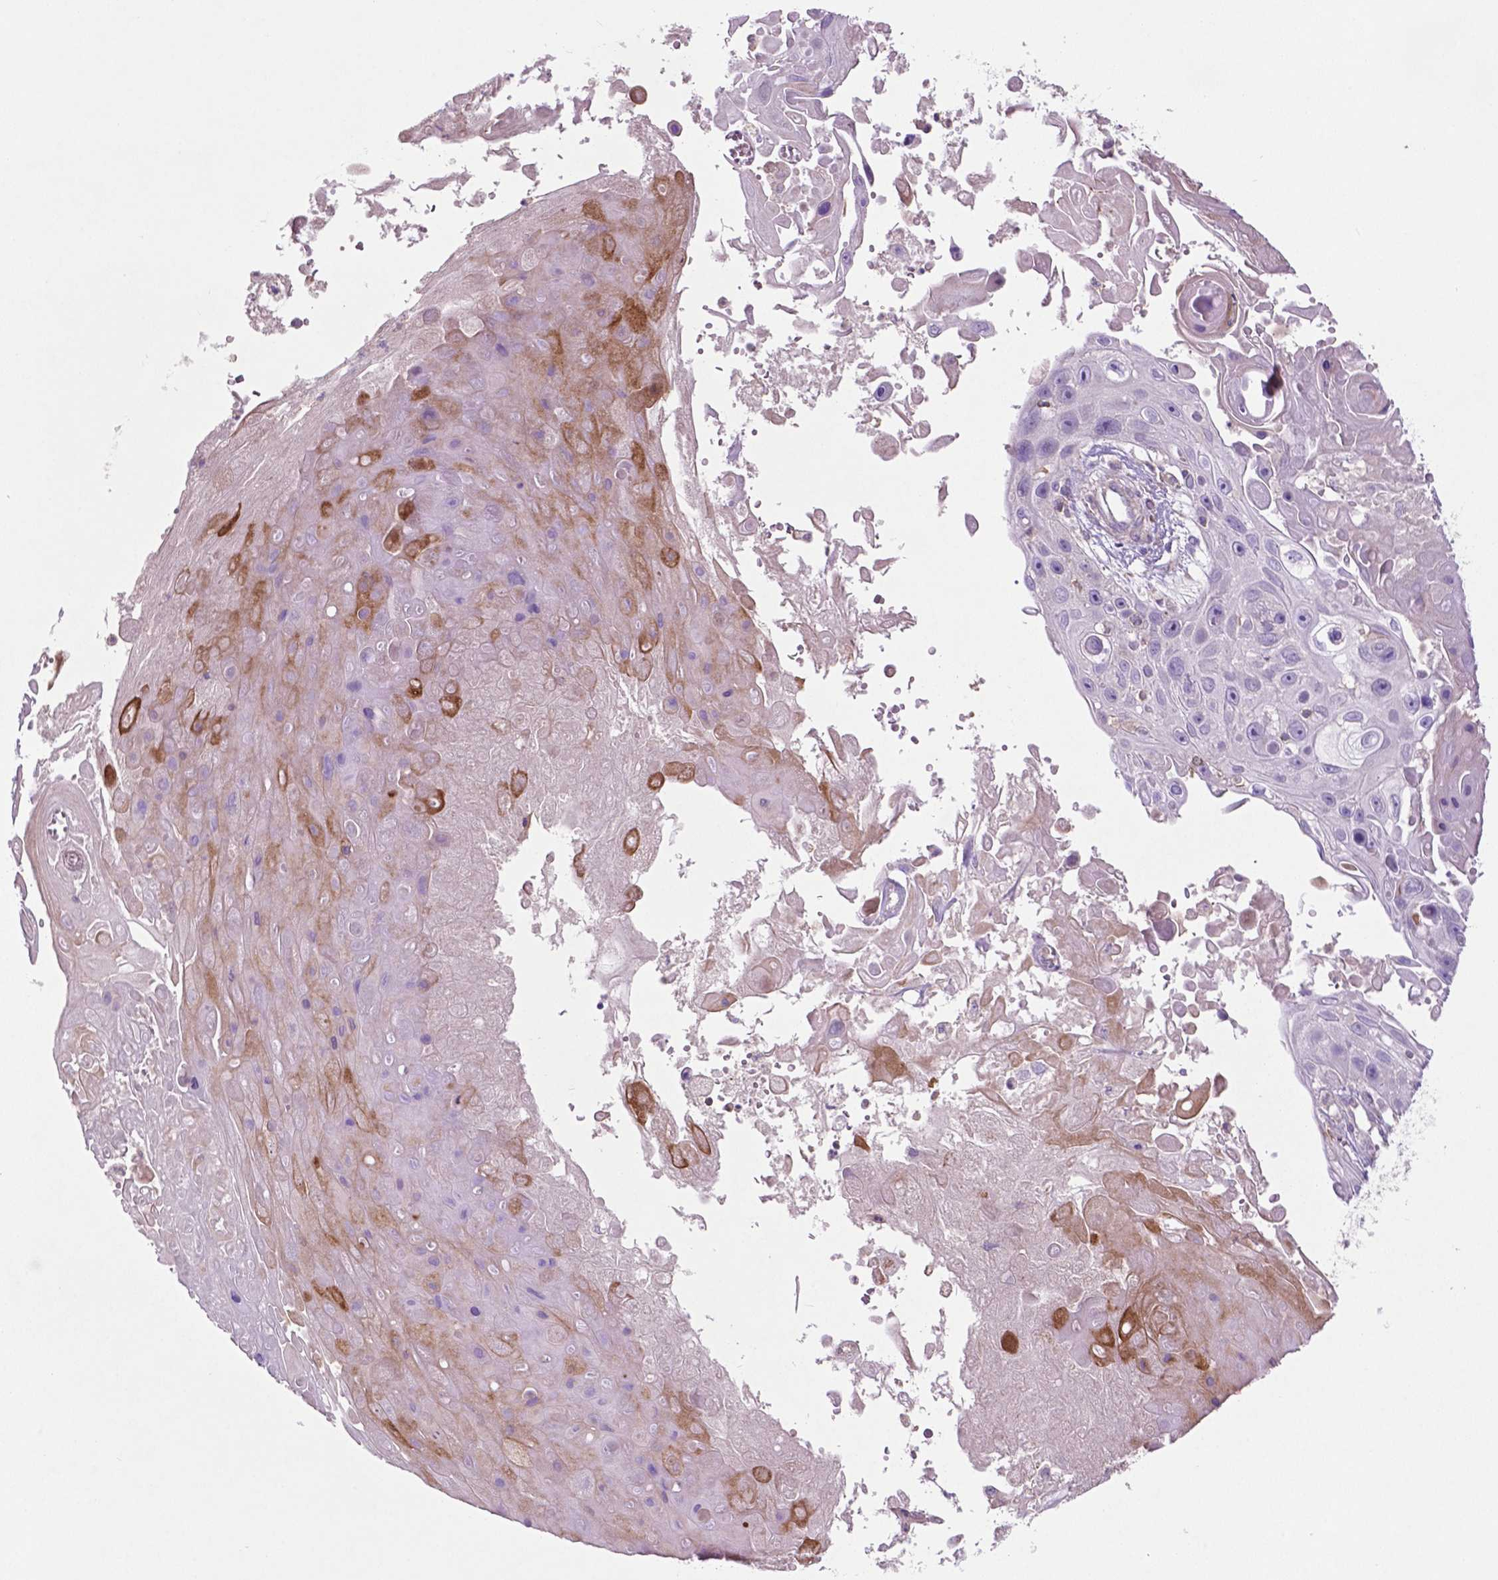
{"staining": {"intensity": "negative", "quantity": "none", "location": "none"}, "tissue": "skin cancer", "cell_type": "Tumor cells", "image_type": "cancer", "snomed": [{"axis": "morphology", "description": "Squamous cell carcinoma, NOS"}, {"axis": "topography", "description": "Skin"}], "caption": "The photomicrograph reveals no significant expression in tumor cells of skin cancer.", "gene": "BMP4", "patient": {"sex": "male", "age": 82}}